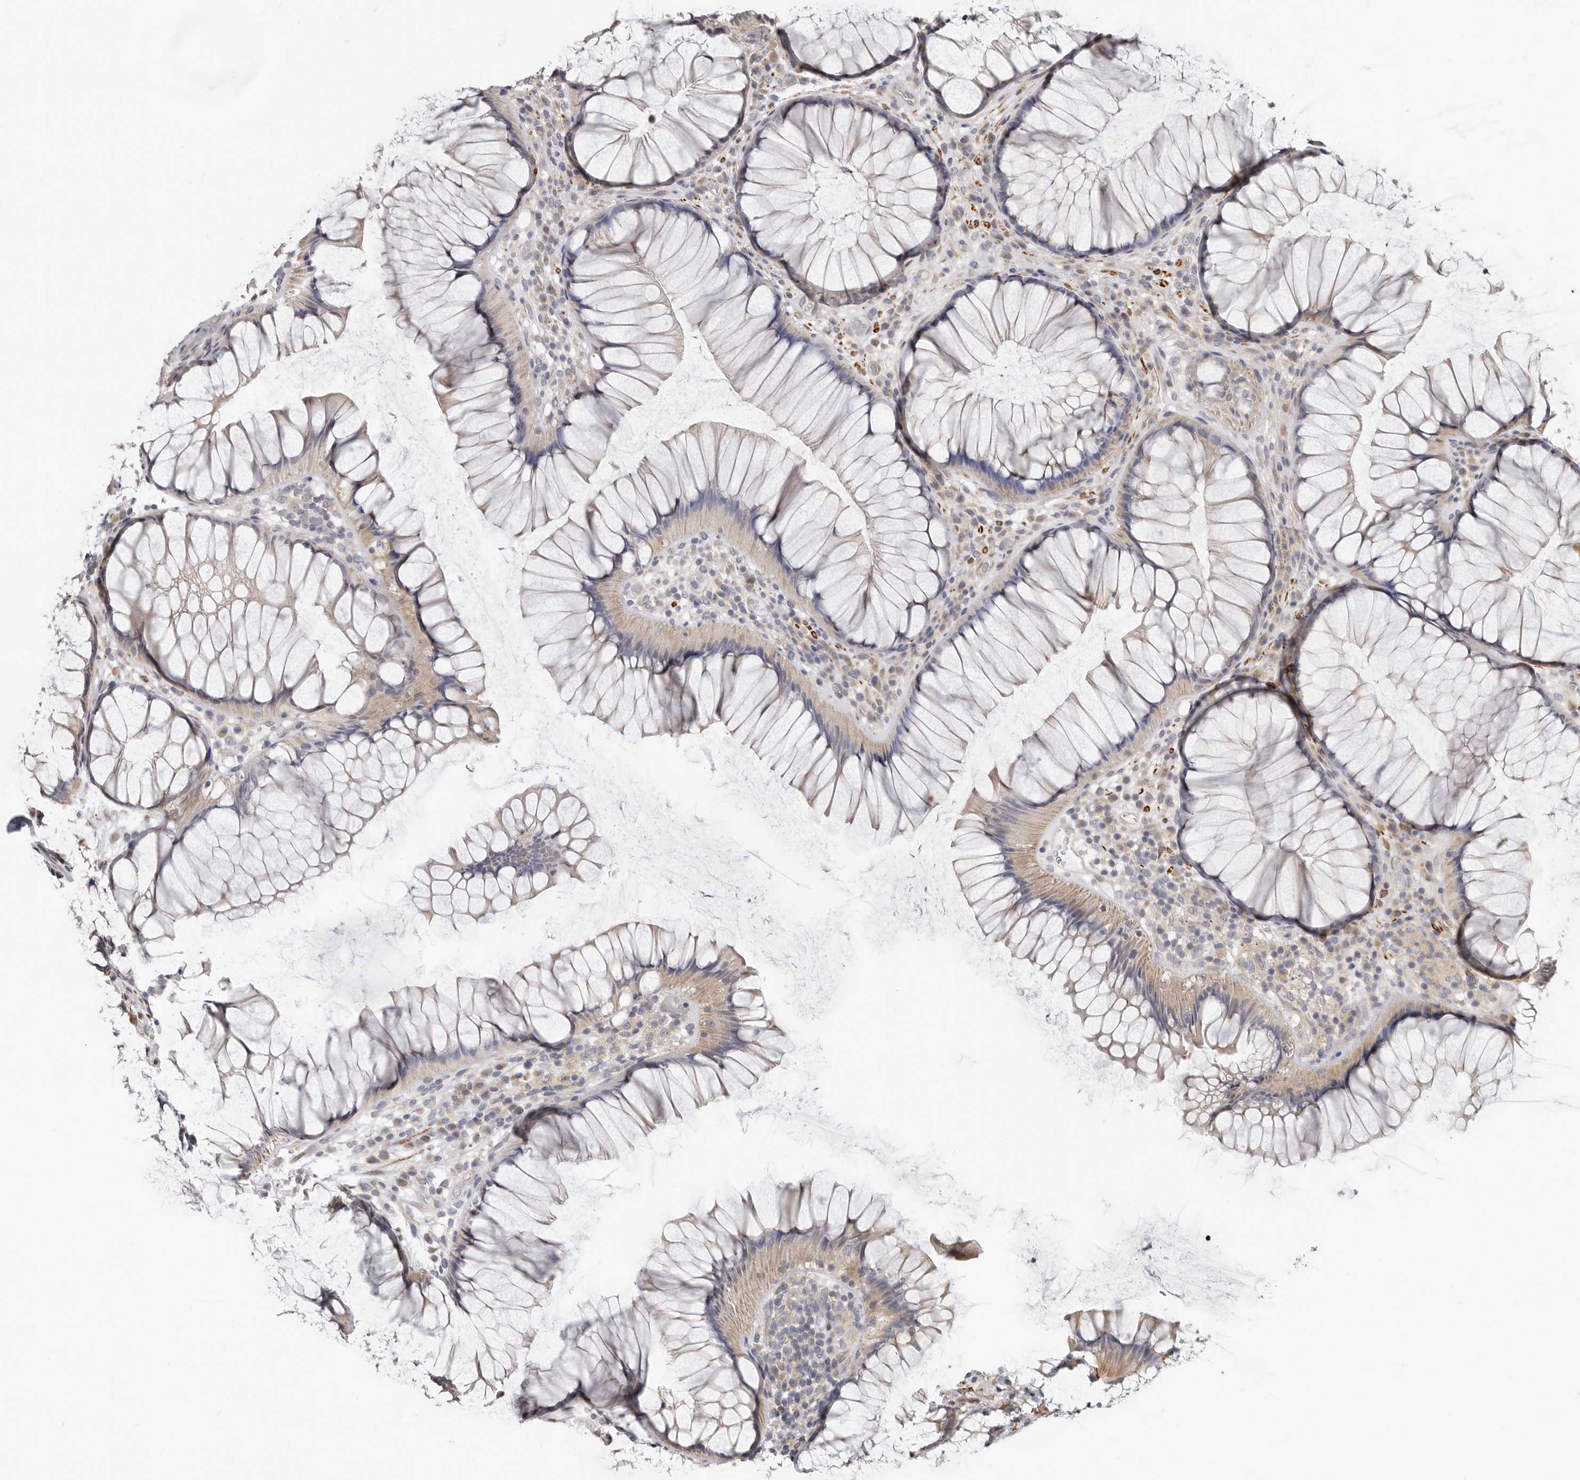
{"staining": {"intensity": "moderate", "quantity": ">75%", "location": "cytoplasmic/membranous"}, "tissue": "rectum", "cell_type": "Glandular cells", "image_type": "normal", "snomed": [{"axis": "morphology", "description": "Normal tissue, NOS"}, {"axis": "topography", "description": "Rectum"}], "caption": "This micrograph reveals immunohistochemistry staining of normal human rectum, with medium moderate cytoplasmic/membranous positivity in about >75% of glandular cells.", "gene": "UNK", "patient": {"sex": "male", "age": 51}}